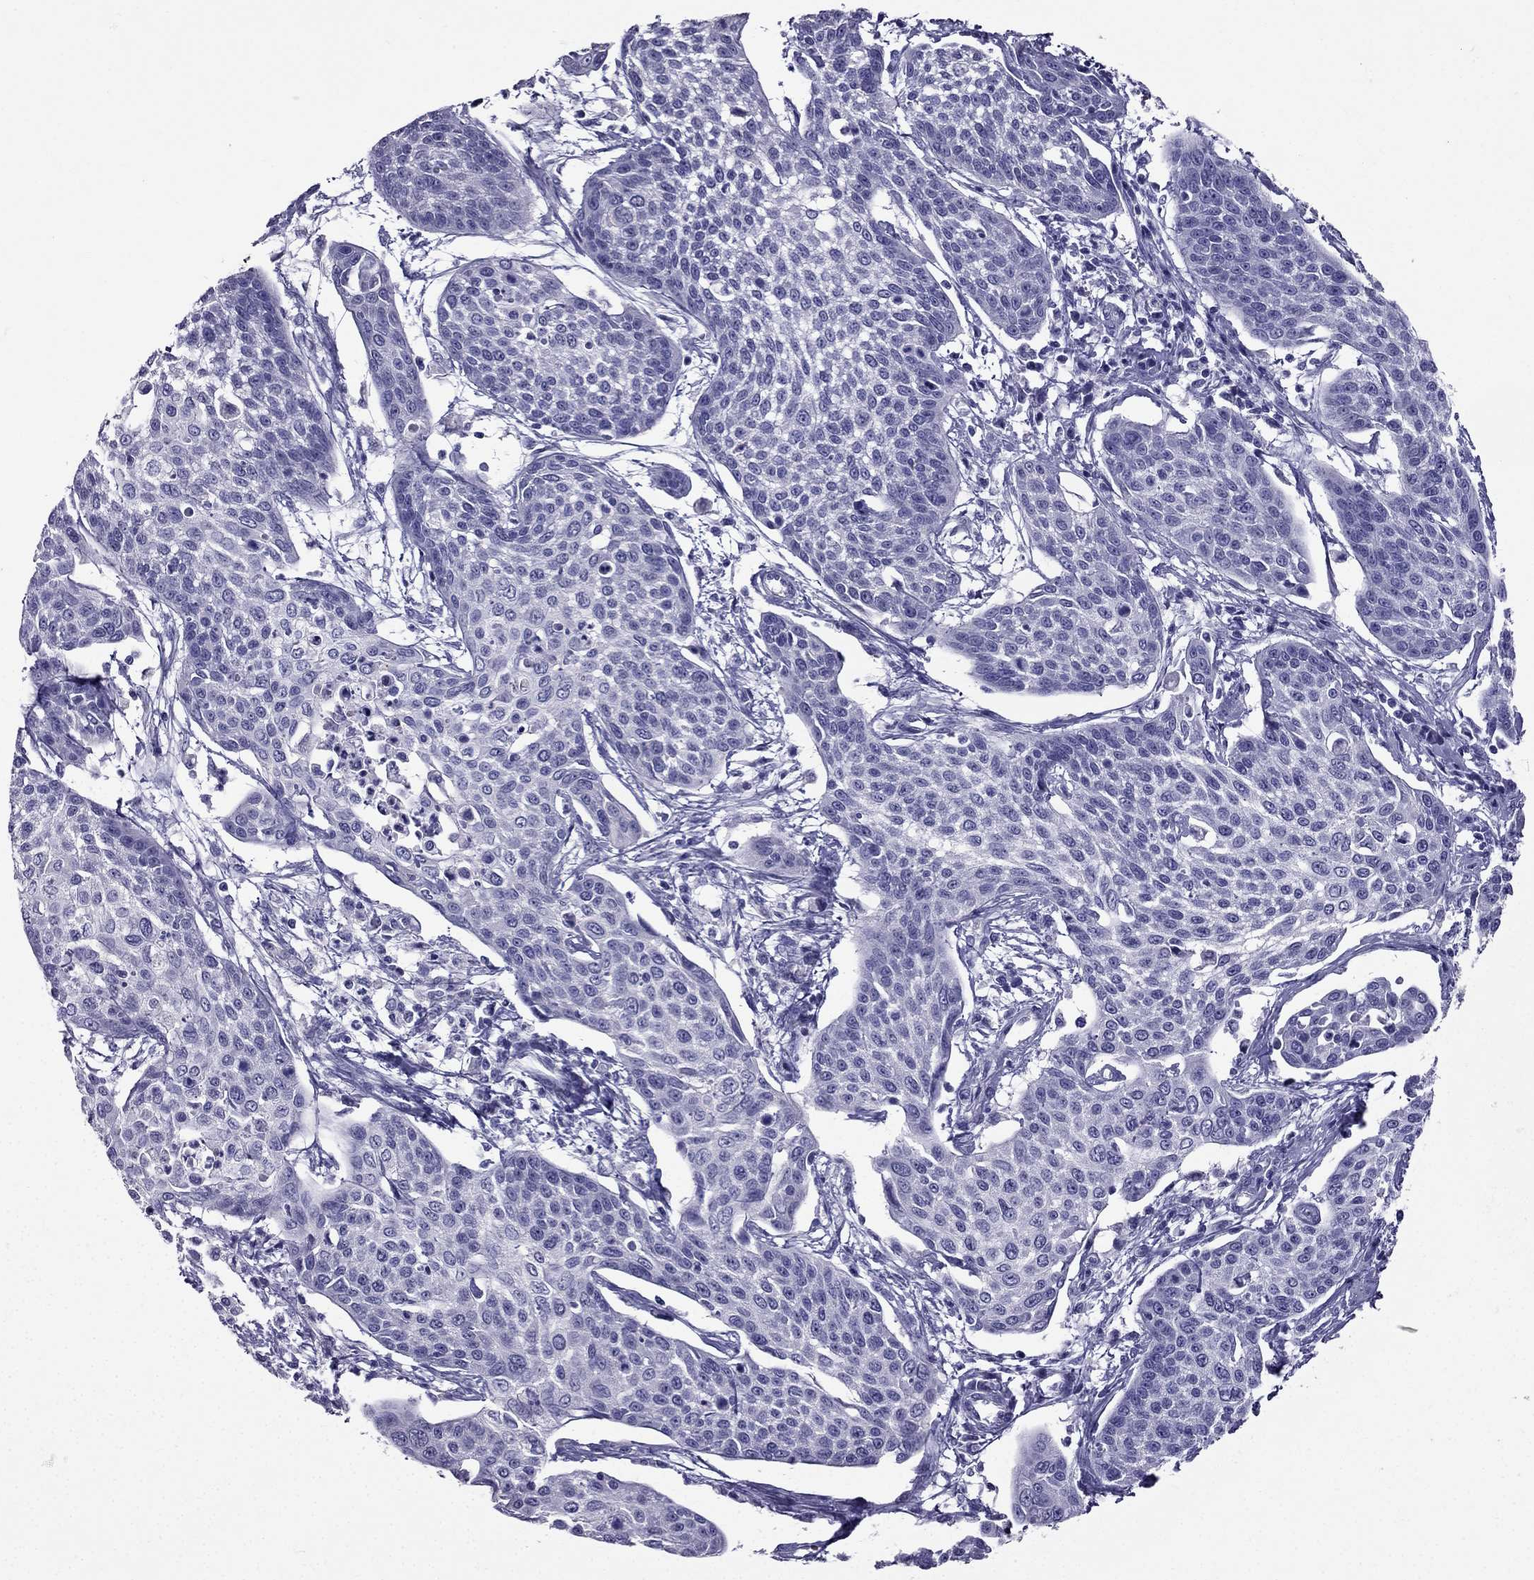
{"staining": {"intensity": "negative", "quantity": "none", "location": "none"}, "tissue": "cervical cancer", "cell_type": "Tumor cells", "image_type": "cancer", "snomed": [{"axis": "morphology", "description": "Squamous cell carcinoma, NOS"}, {"axis": "topography", "description": "Cervix"}], "caption": "Immunohistochemical staining of human cervical cancer reveals no significant expression in tumor cells.", "gene": "ZNF541", "patient": {"sex": "female", "age": 34}}